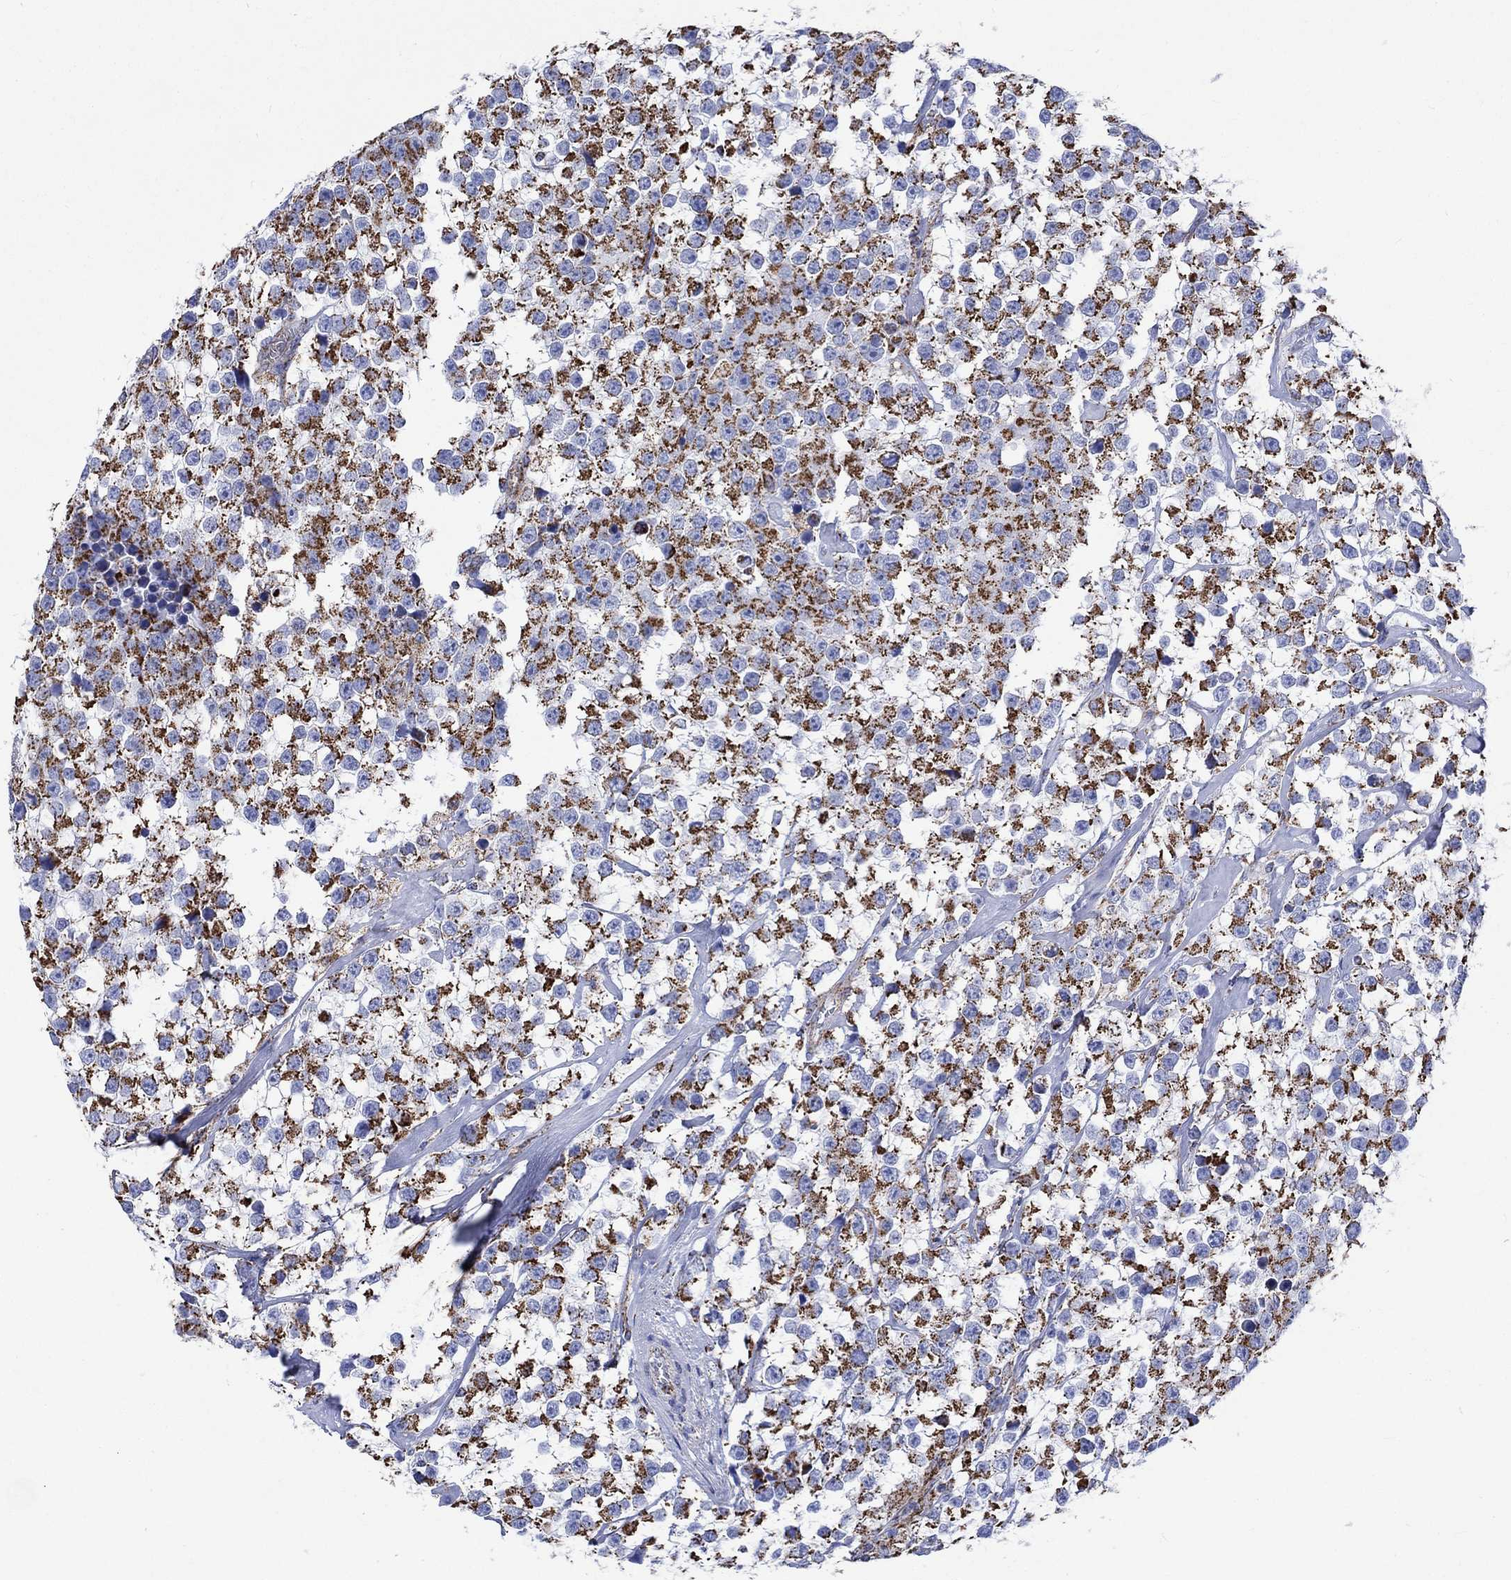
{"staining": {"intensity": "strong", "quantity": ">75%", "location": "cytoplasmic/membranous"}, "tissue": "testis cancer", "cell_type": "Tumor cells", "image_type": "cancer", "snomed": [{"axis": "morphology", "description": "Seminoma, NOS"}, {"axis": "topography", "description": "Testis"}], "caption": "High-magnification brightfield microscopy of testis cancer stained with DAB (brown) and counterstained with hematoxylin (blue). tumor cells exhibit strong cytoplasmic/membranous positivity is identified in about>75% of cells. Using DAB (3,3'-diaminobenzidine) (brown) and hematoxylin (blue) stains, captured at high magnification using brightfield microscopy.", "gene": "RCE1", "patient": {"sex": "male", "age": 59}}